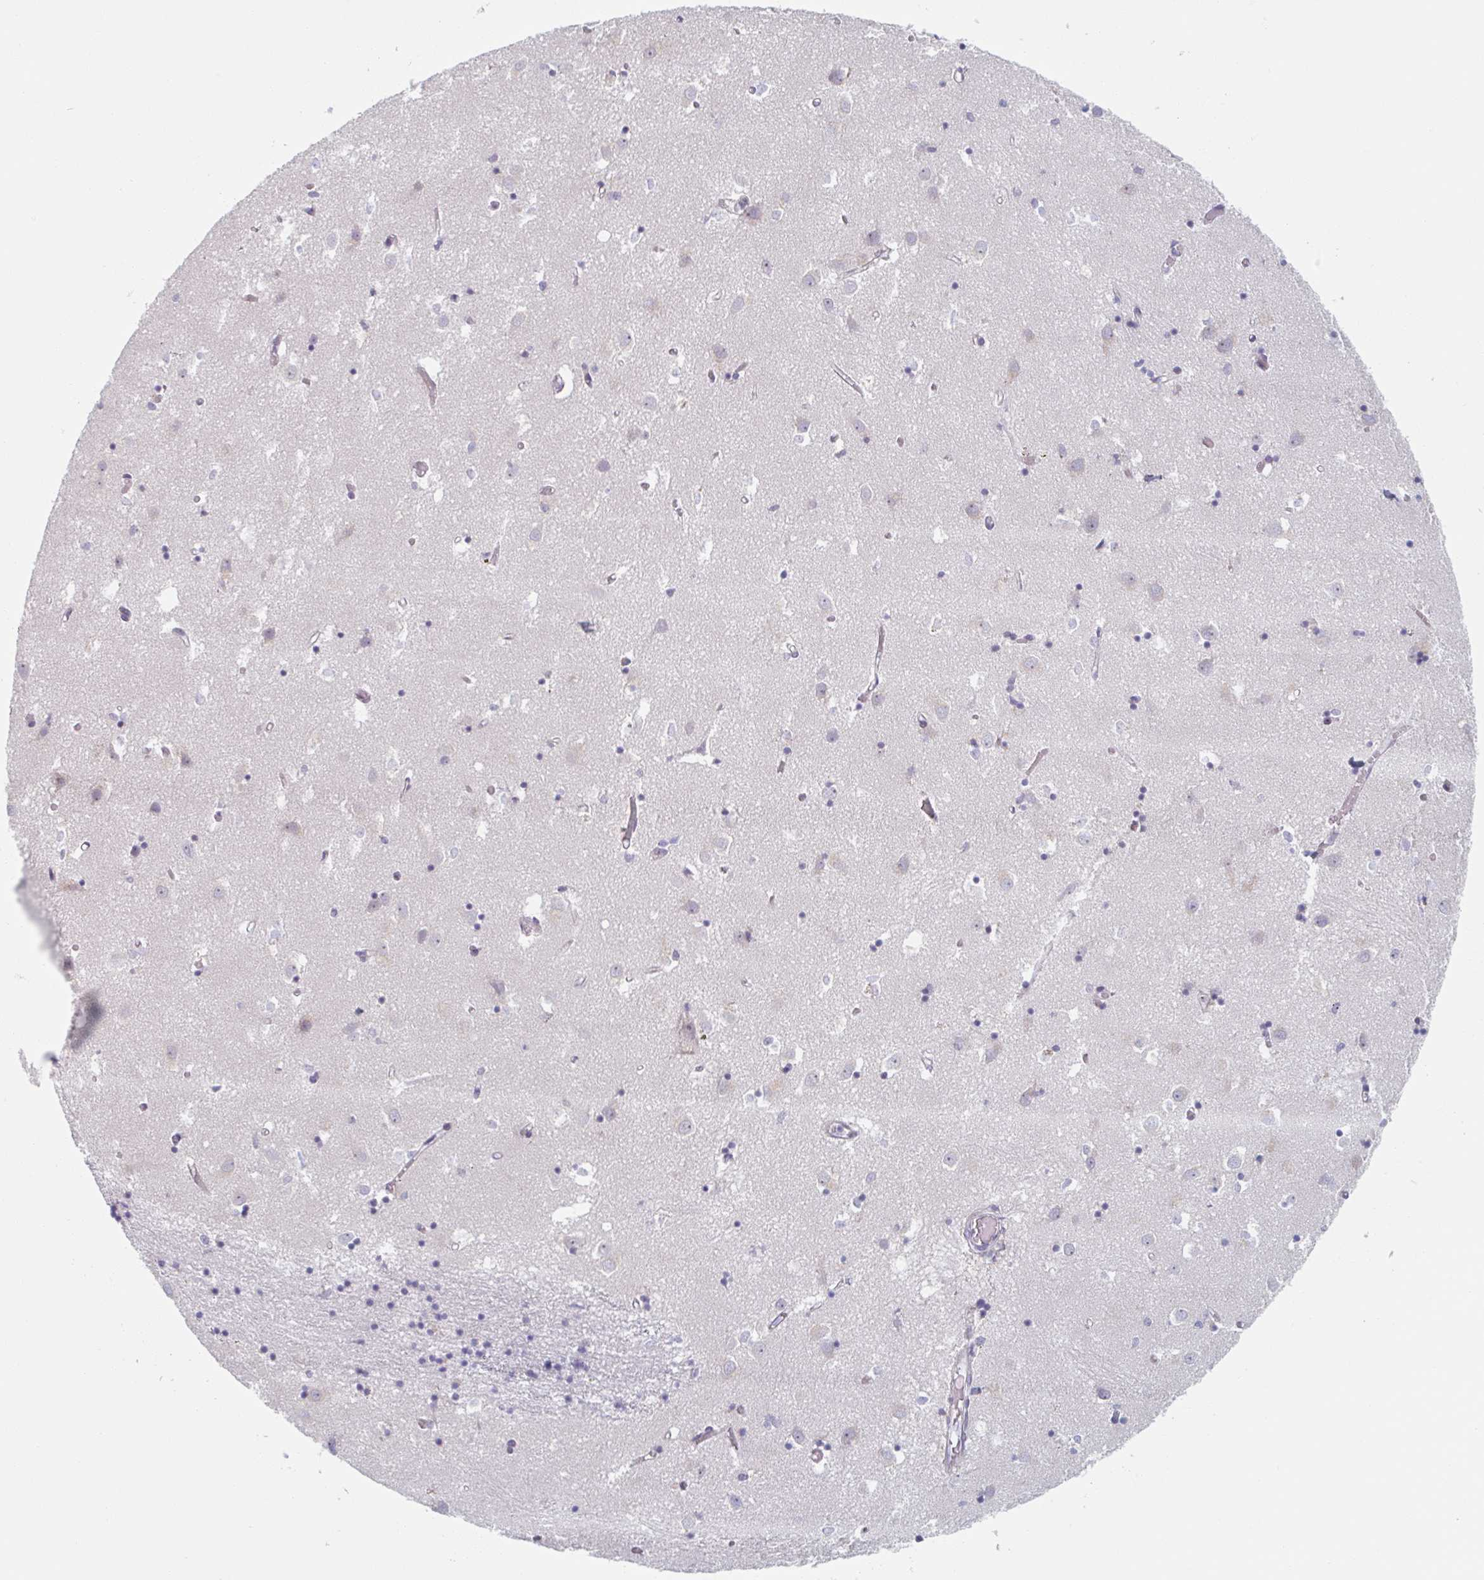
{"staining": {"intensity": "negative", "quantity": "none", "location": "none"}, "tissue": "caudate", "cell_type": "Glial cells", "image_type": "normal", "snomed": [{"axis": "morphology", "description": "Normal tissue, NOS"}, {"axis": "topography", "description": "Lateral ventricle wall"}], "caption": "Image shows no protein expression in glial cells of unremarkable caudate.", "gene": "TRAPPC10", "patient": {"sex": "male", "age": 70}}